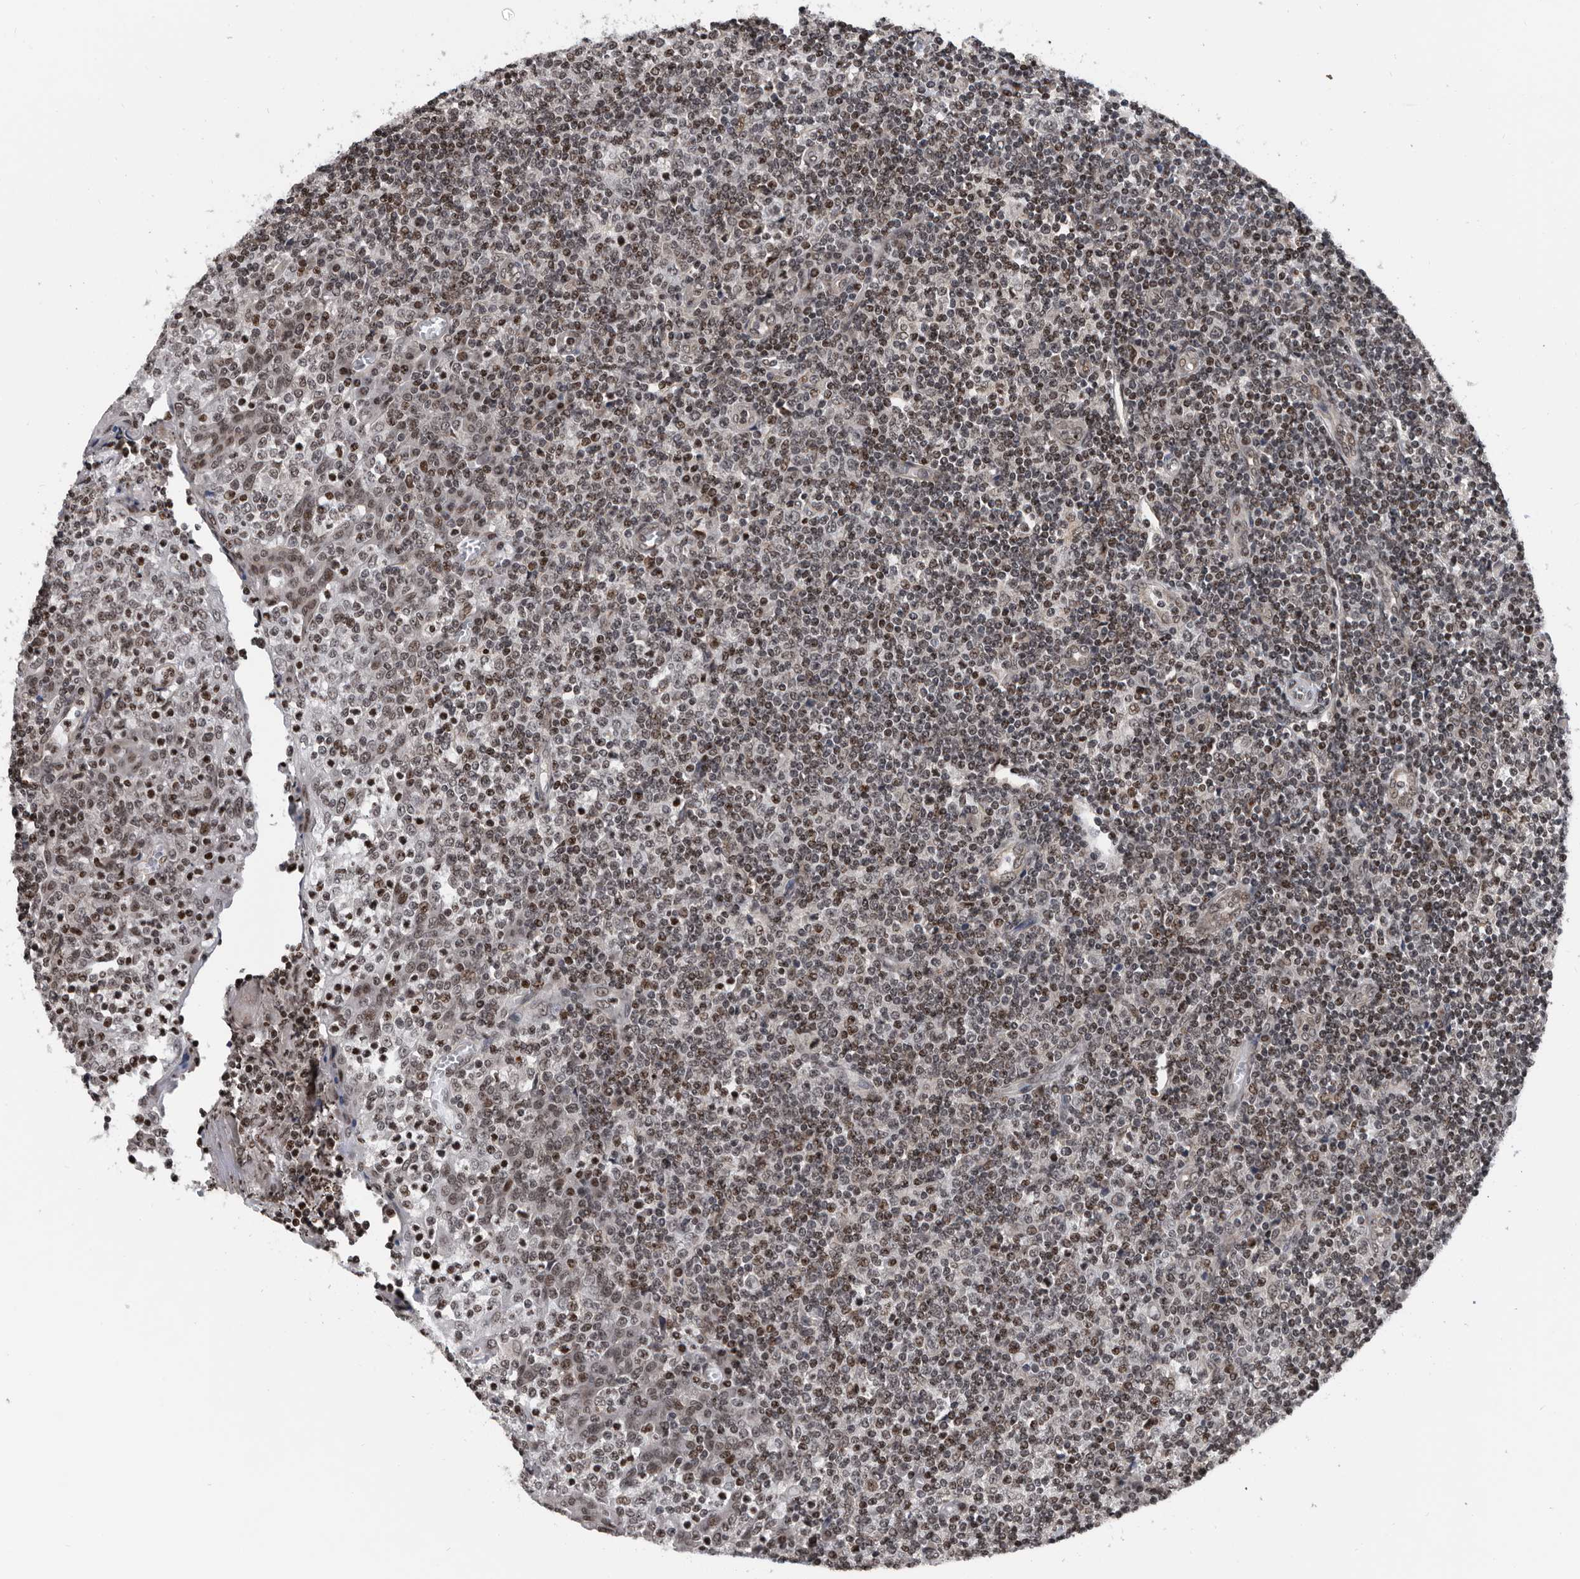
{"staining": {"intensity": "moderate", "quantity": "<25%", "location": "nuclear"}, "tissue": "tonsil", "cell_type": "Germinal center cells", "image_type": "normal", "snomed": [{"axis": "morphology", "description": "Normal tissue, NOS"}, {"axis": "topography", "description": "Tonsil"}], "caption": "High-magnification brightfield microscopy of normal tonsil stained with DAB (3,3'-diaminobenzidine) (brown) and counterstained with hematoxylin (blue). germinal center cells exhibit moderate nuclear positivity is appreciated in approximately<25% of cells.", "gene": "SNRNP48", "patient": {"sex": "female", "age": 19}}